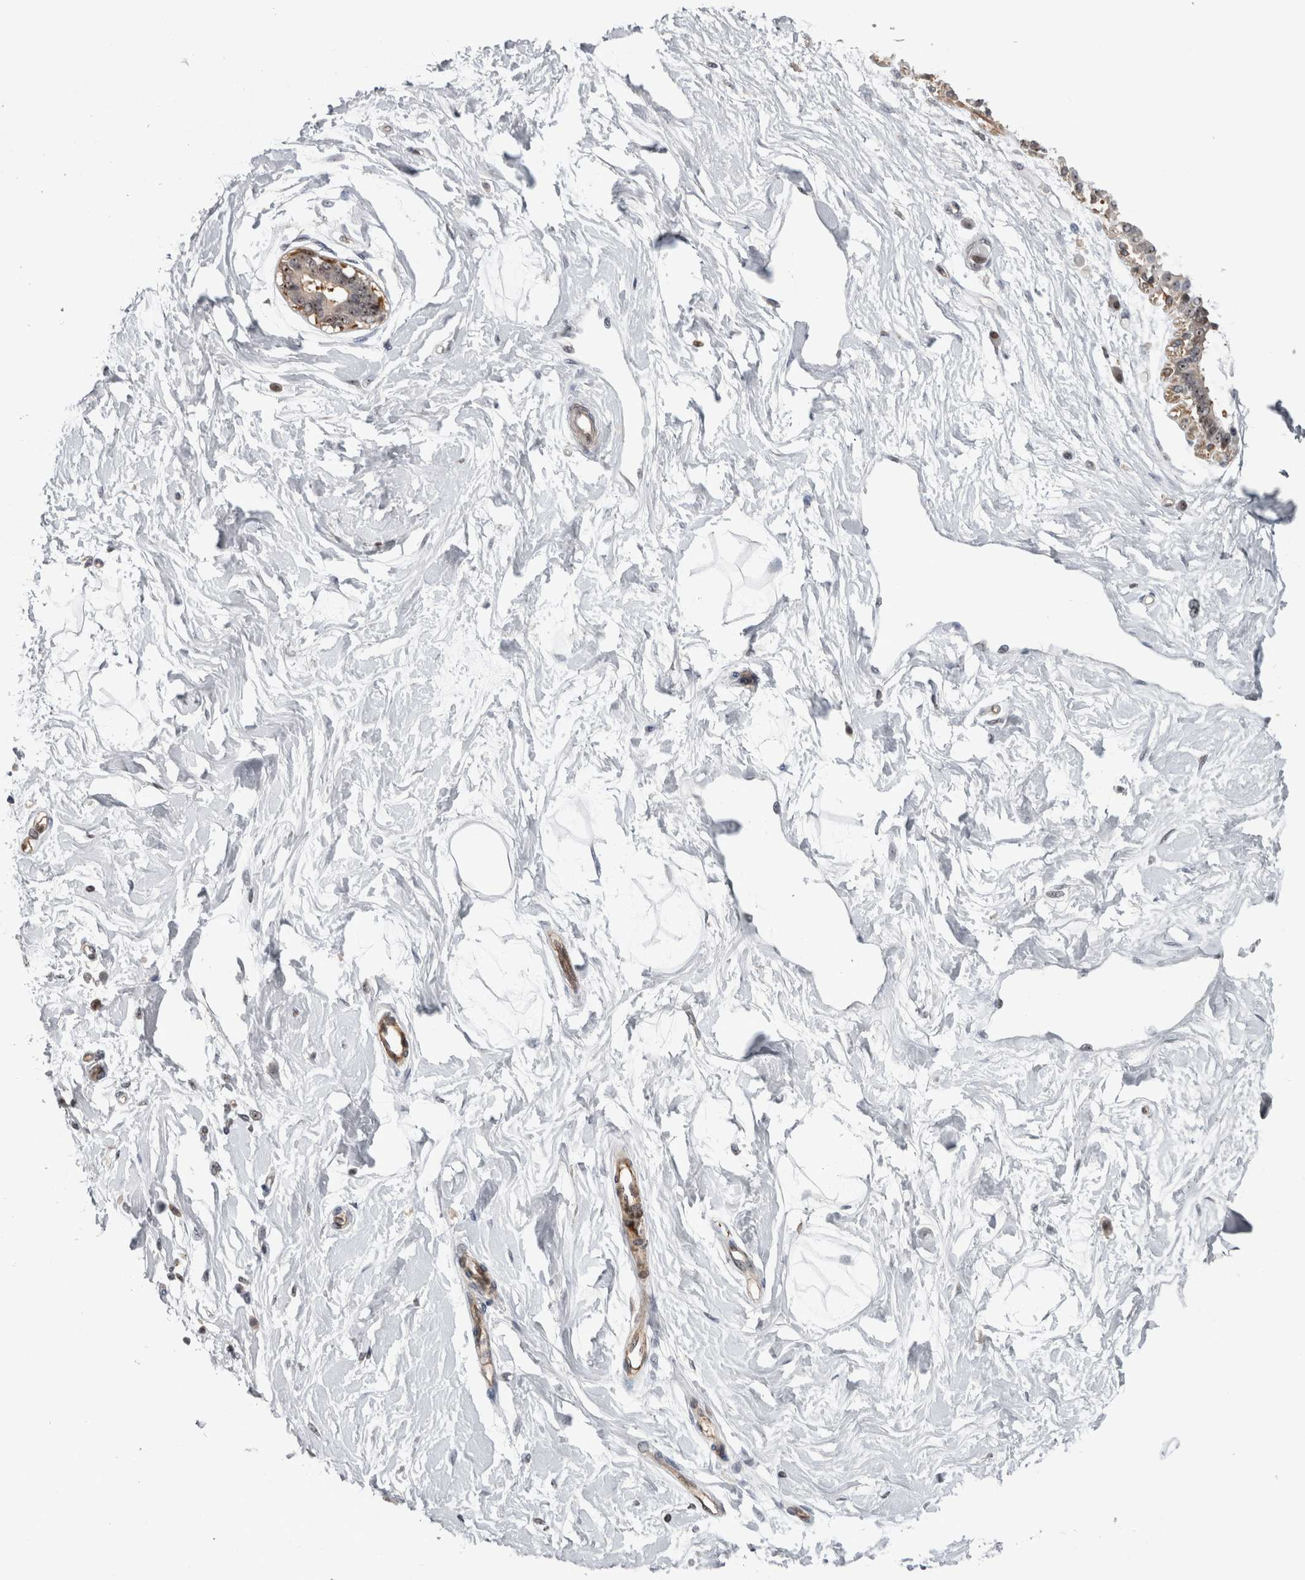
{"staining": {"intensity": "negative", "quantity": "none", "location": "none"}, "tissue": "breast", "cell_type": "Adipocytes", "image_type": "normal", "snomed": [{"axis": "morphology", "description": "Normal tissue, NOS"}, {"axis": "topography", "description": "Breast"}], "caption": "A photomicrograph of breast stained for a protein exhibits no brown staining in adipocytes.", "gene": "TDRD7", "patient": {"sex": "female", "age": 45}}